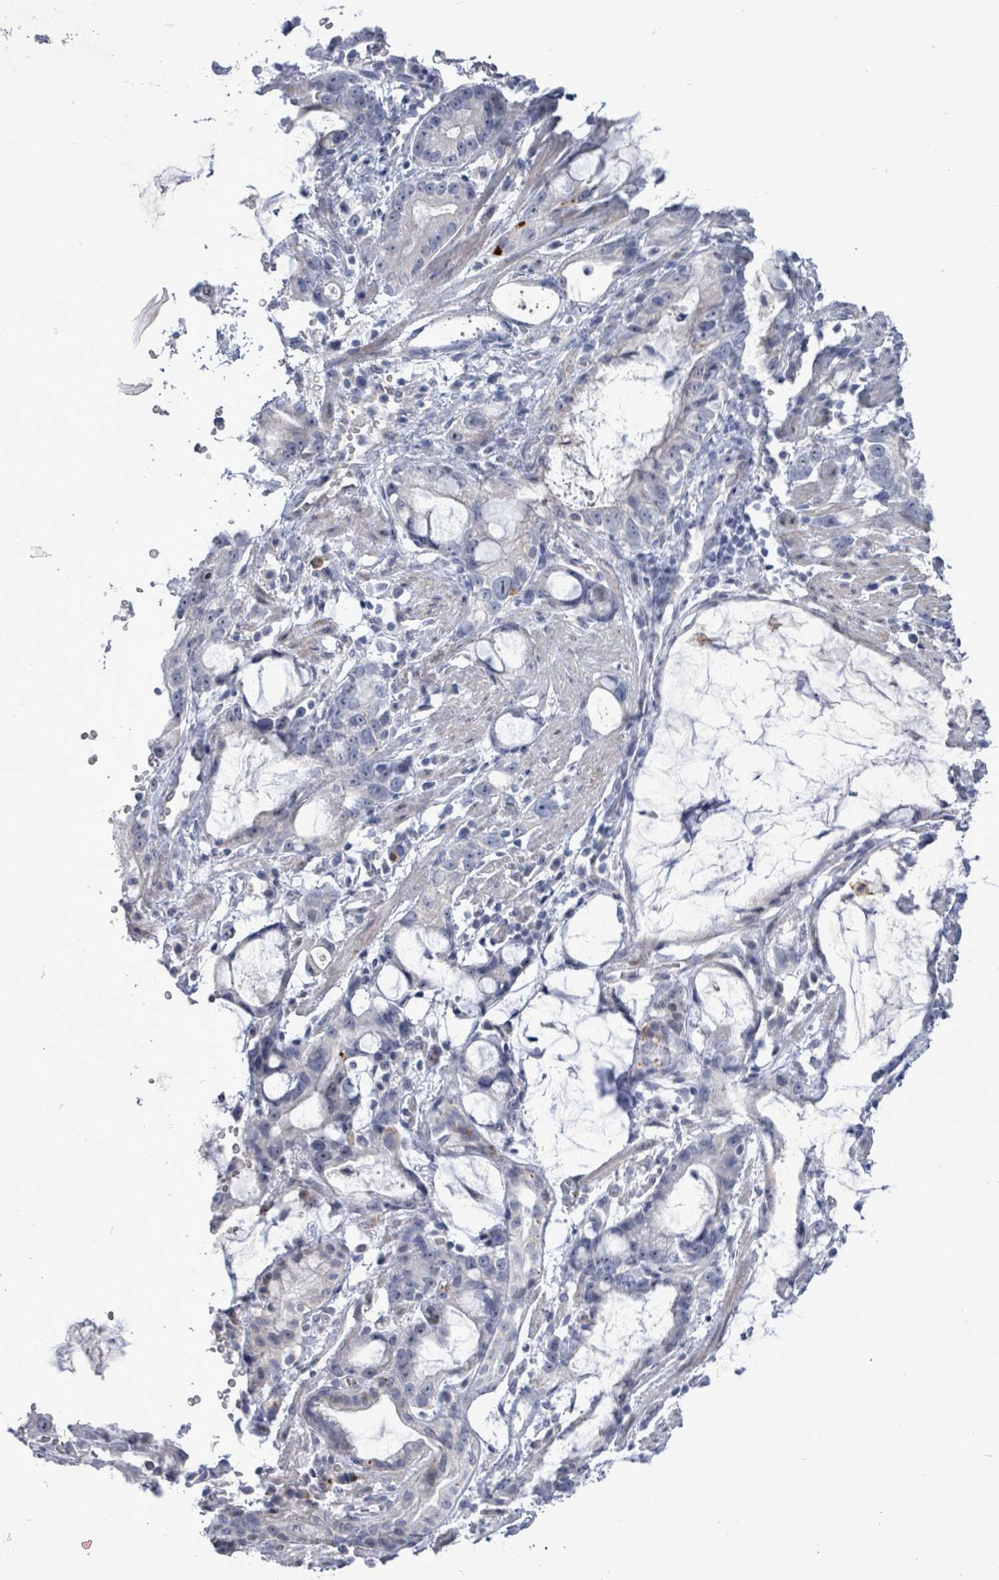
{"staining": {"intensity": "negative", "quantity": "none", "location": "none"}, "tissue": "stomach cancer", "cell_type": "Tumor cells", "image_type": "cancer", "snomed": [{"axis": "morphology", "description": "Adenocarcinoma, NOS"}, {"axis": "topography", "description": "Stomach"}], "caption": "This is a micrograph of IHC staining of stomach cancer, which shows no positivity in tumor cells.", "gene": "CT45A5", "patient": {"sex": "male", "age": 55}}